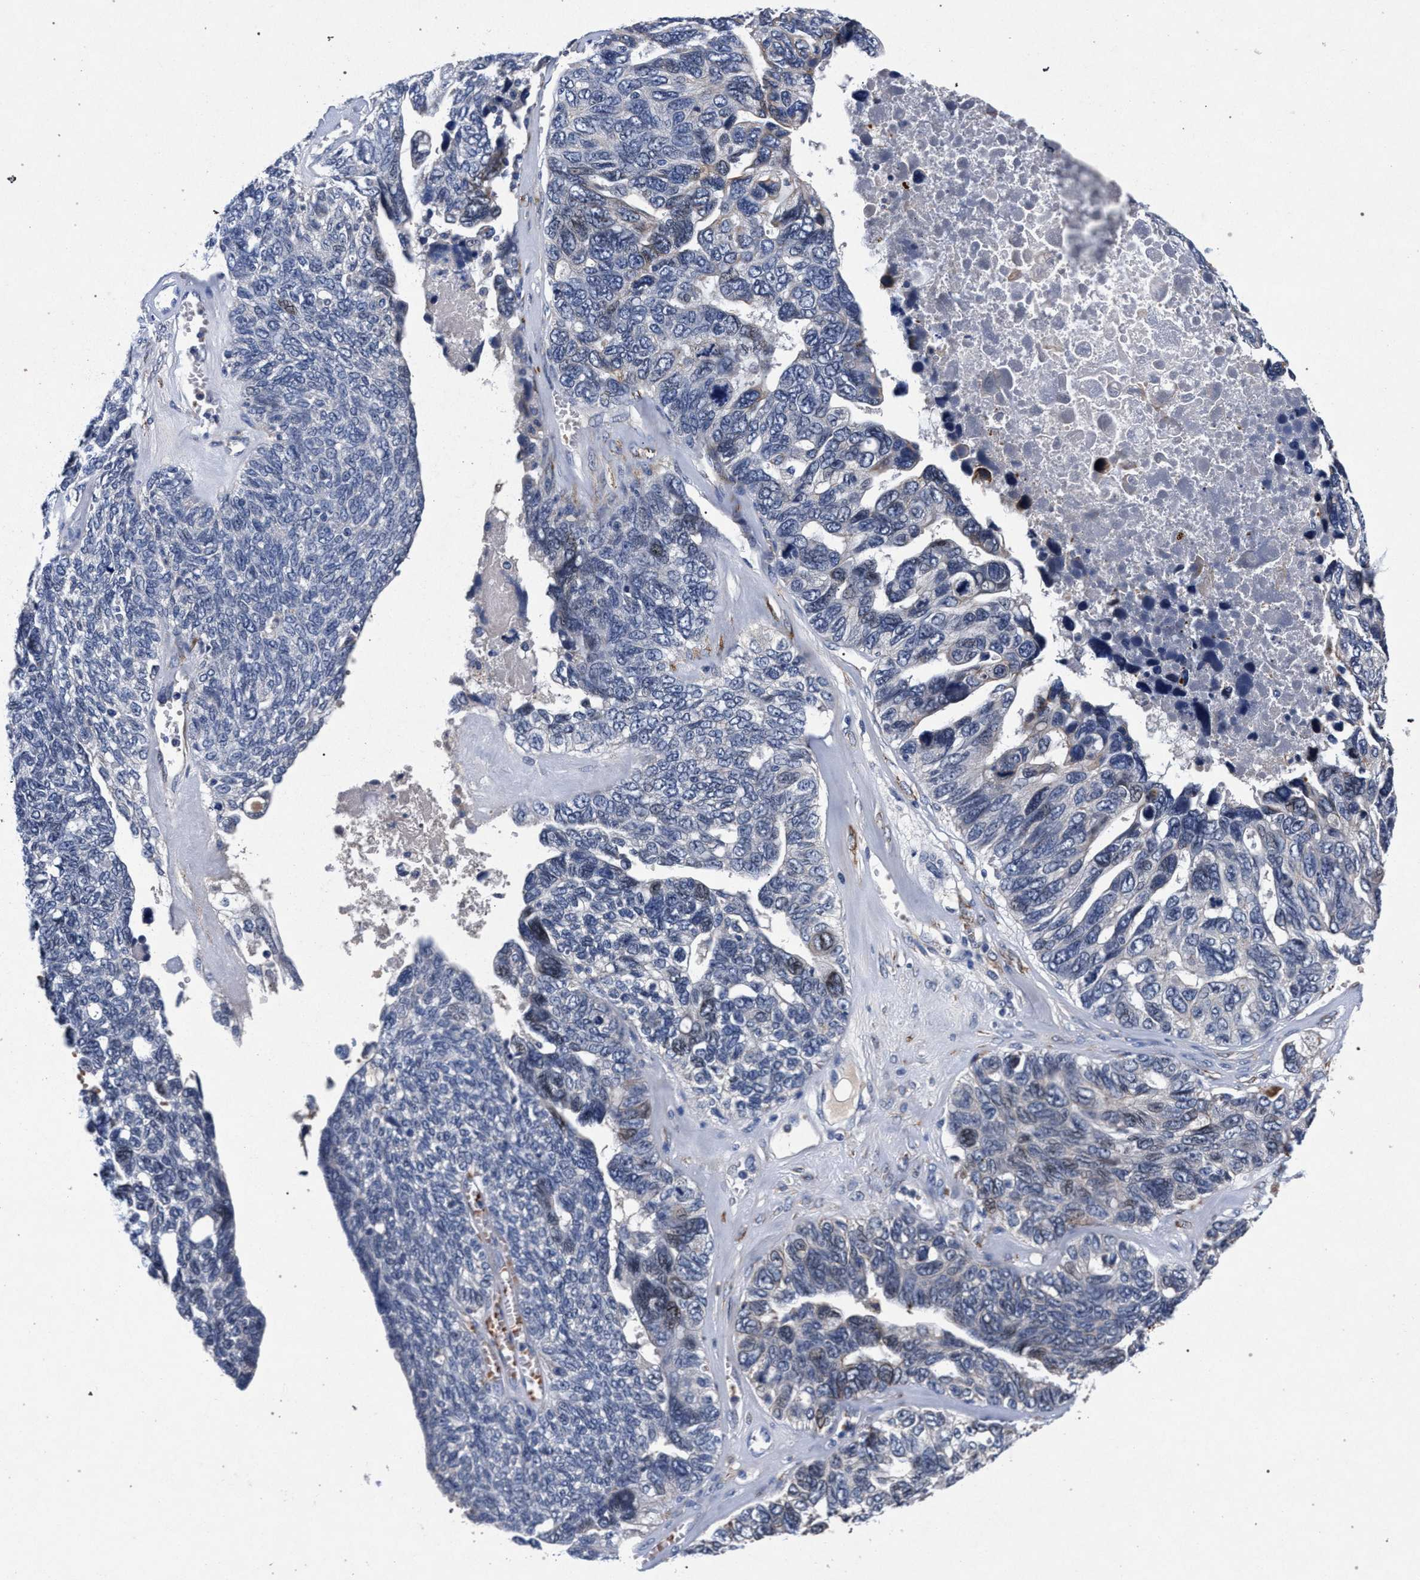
{"staining": {"intensity": "negative", "quantity": "none", "location": "none"}, "tissue": "ovarian cancer", "cell_type": "Tumor cells", "image_type": "cancer", "snomed": [{"axis": "morphology", "description": "Cystadenocarcinoma, serous, NOS"}, {"axis": "topography", "description": "Ovary"}], "caption": "A high-resolution image shows IHC staining of ovarian cancer (serous cystadenocarcinoma), which demonstrates no significant staining in tumor cells. (Brightfield microscopy of DAB immunohistochemistry (IHC) at high magnification).", "gene": "NEK7", "patient": {"sex": "female", "age": 79}}